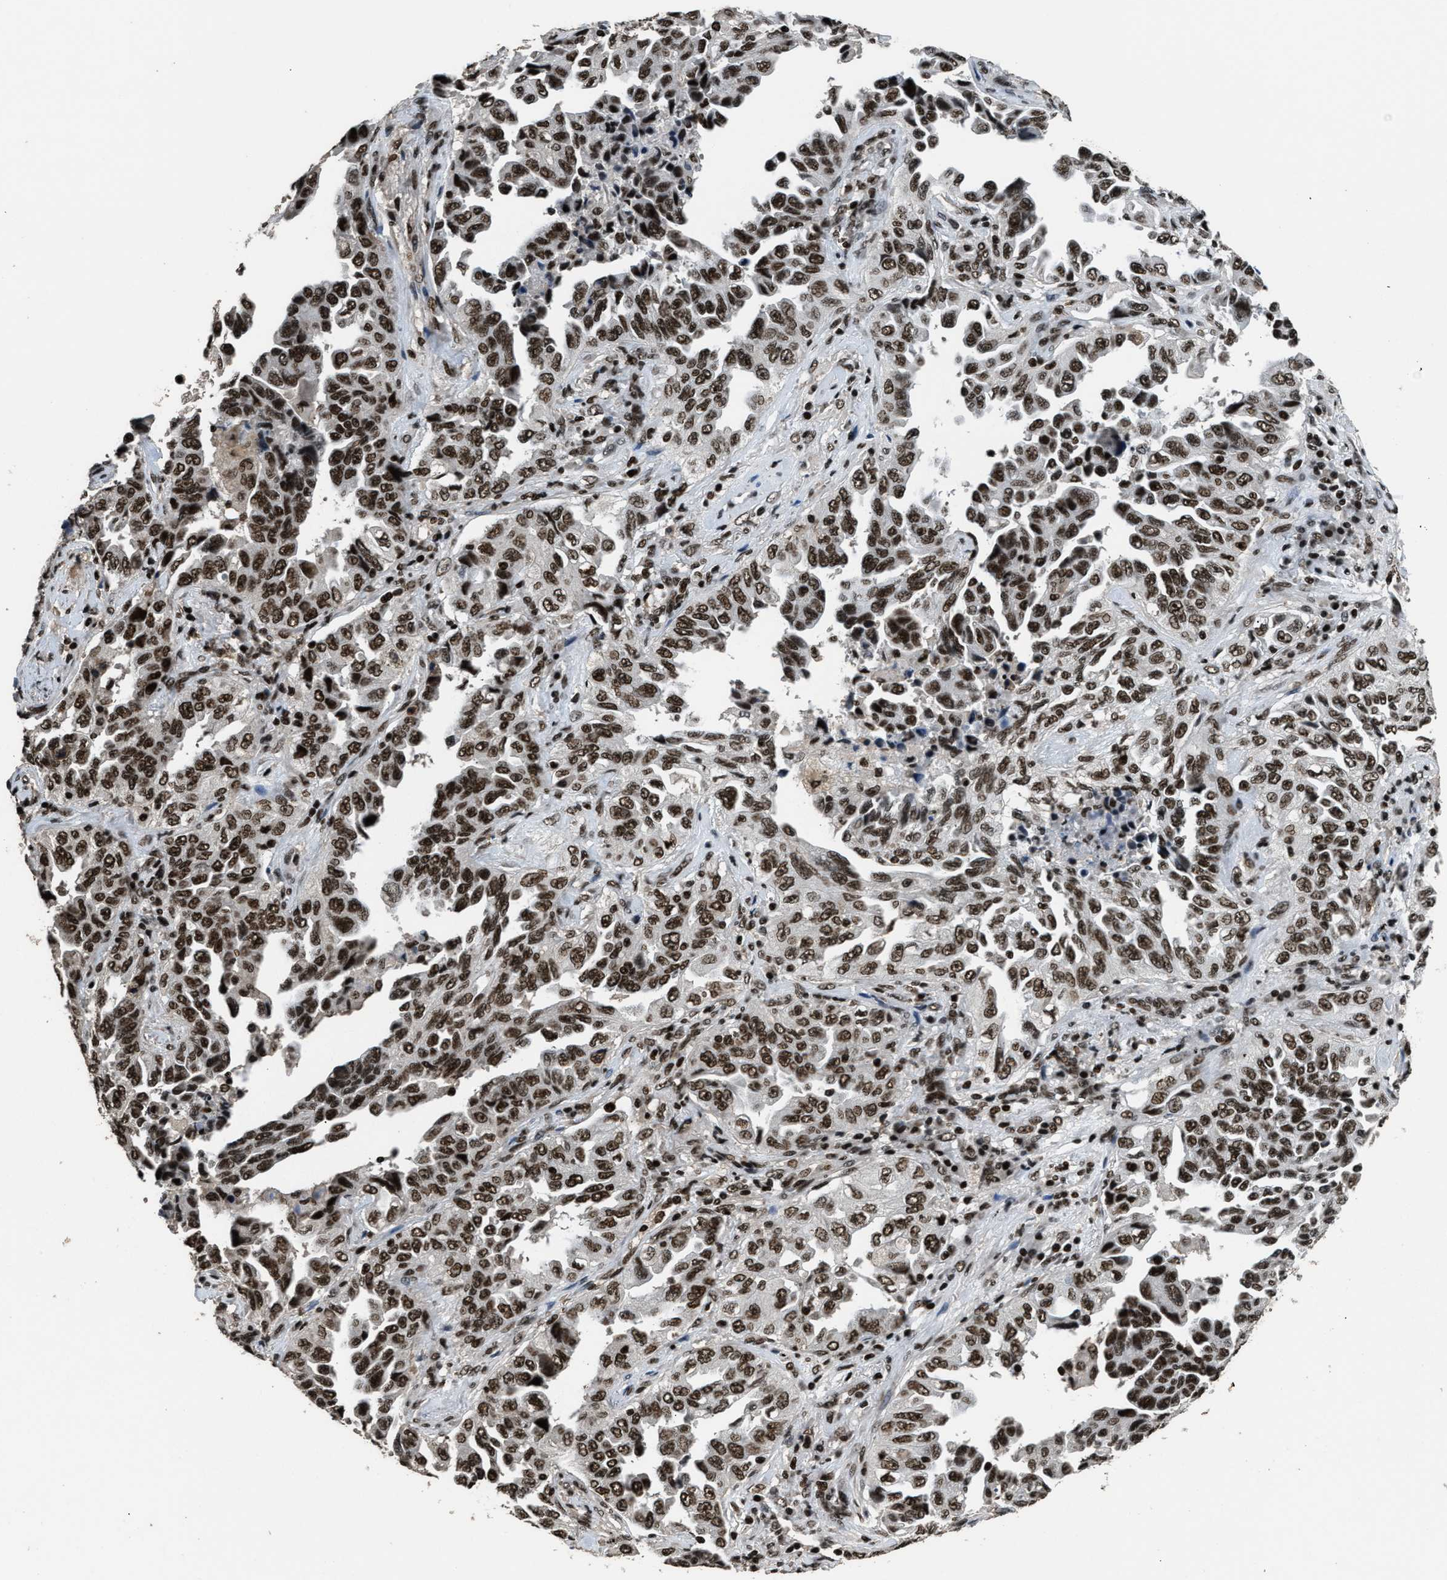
{"staining": {"intensity": "strong", "quantity": ">75%", "location": "nuclear"}, "tissue": "lung cancer", "cell_type": "Tumor cells", "image_type": "cancer", "snomed": [{"axis": "morphology", "description": "Adenocarcinoma, NOS"}, {"axis": "topography", "description": "Lung"}], "caption": "A micrograph of lung cancer (adenocarcinoma) stained for a protein exhibits strong nuclear brown staining in tumor cells.", "gene": "RAD21", "patient": {"sex": "female", "age": 51}}